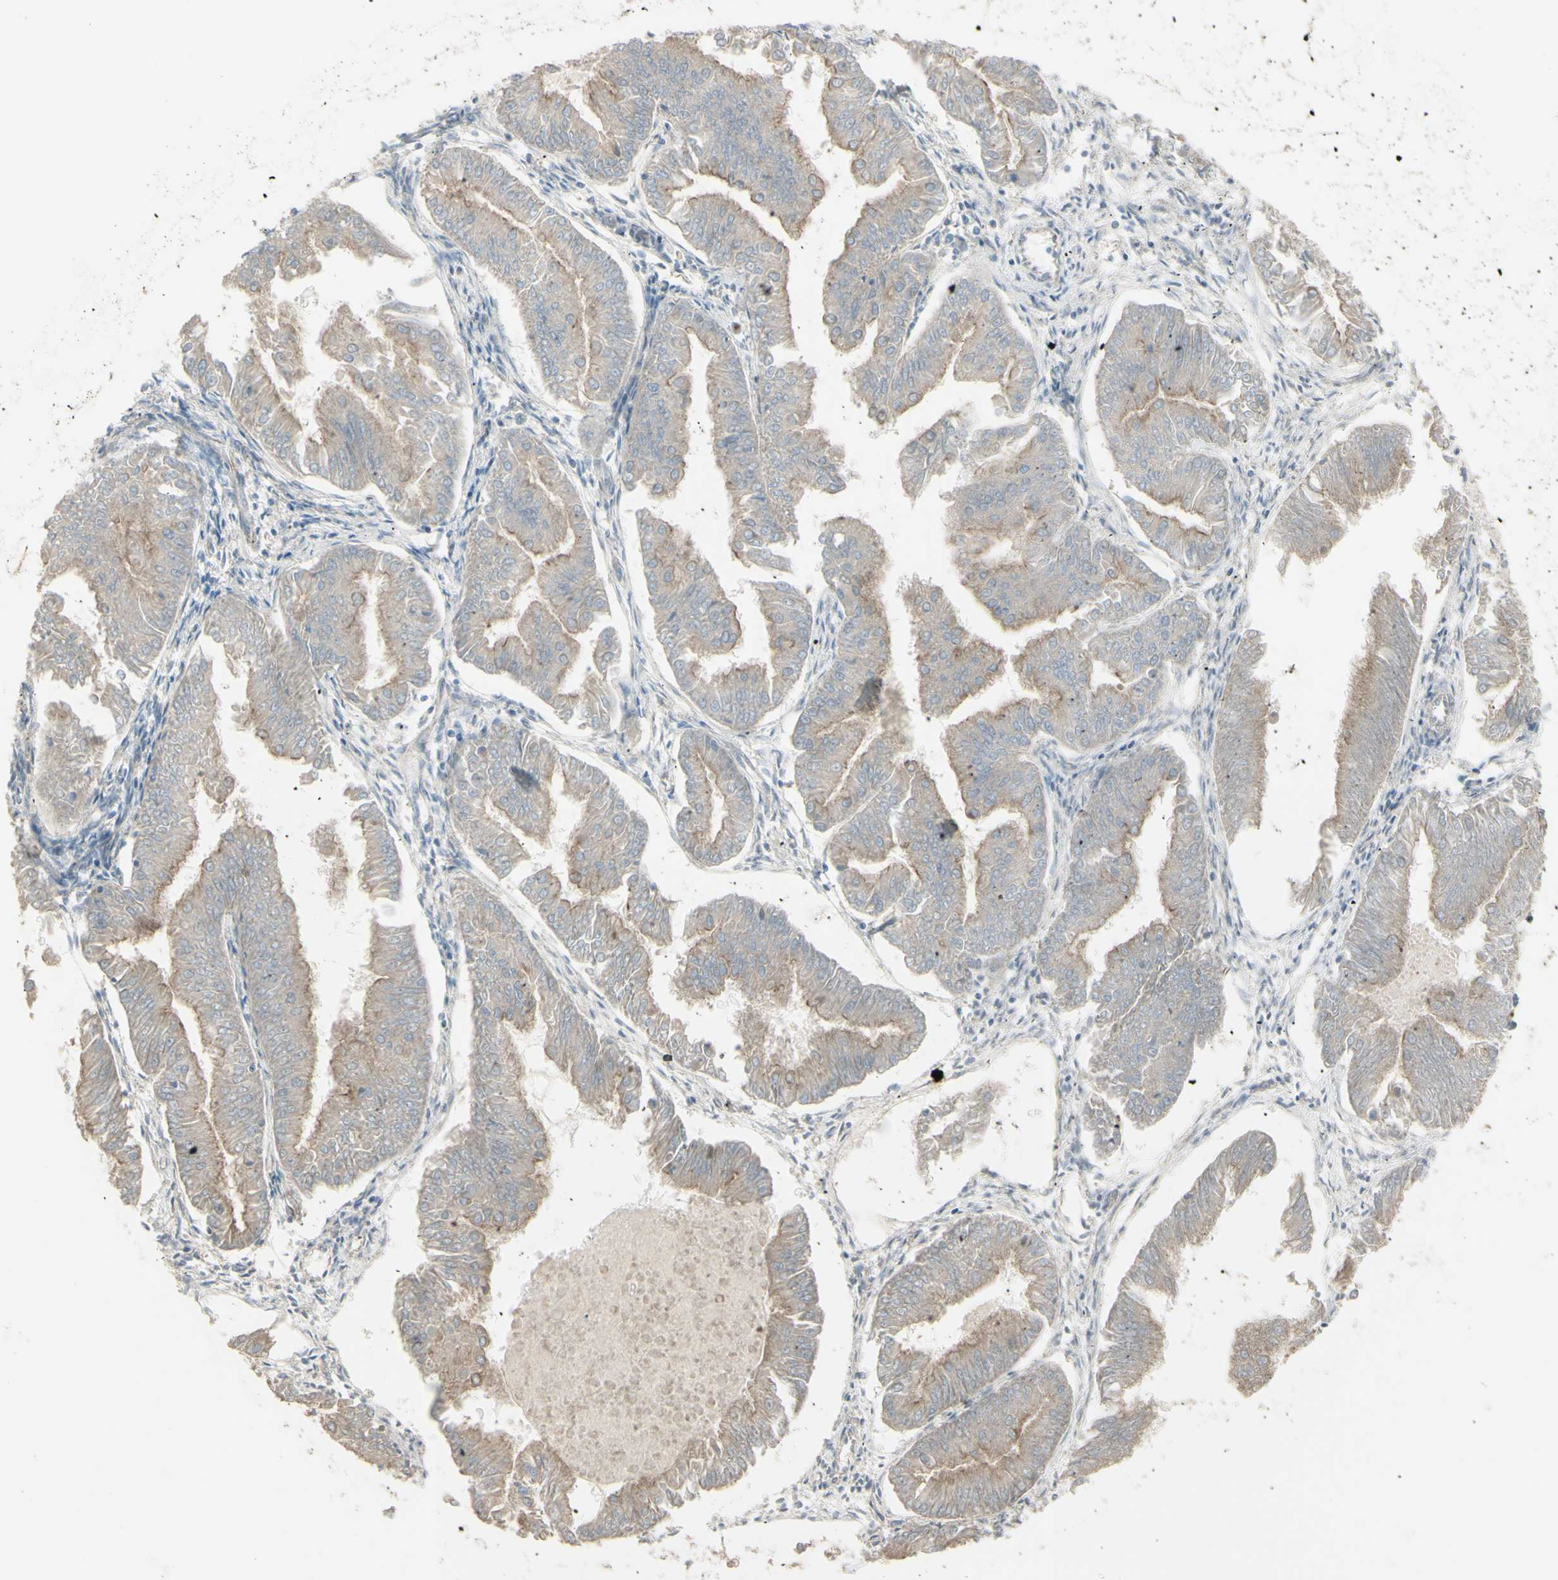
{"staining": {"intensity": "weak", "quantity": ">75%", "location": "cytoplasmic/membranous"}, "tissue": "endometrial cancer", "cell_type": "Tumor cells", "image_type": "cancer", "snomed": [{"axis": "morphology", "description": "Adenocarcinoma, NOS"}, {"axis": "topography", "description": "Endometrium"}], "caption": "Protein staining demonstrates weak cytoplasmic/membranous staining in about >75% of tumor cells in endometrial cancer (adenocarcinoma).", "gene": "LMTK2", "patient": {"sex": "female", "age": 53}}